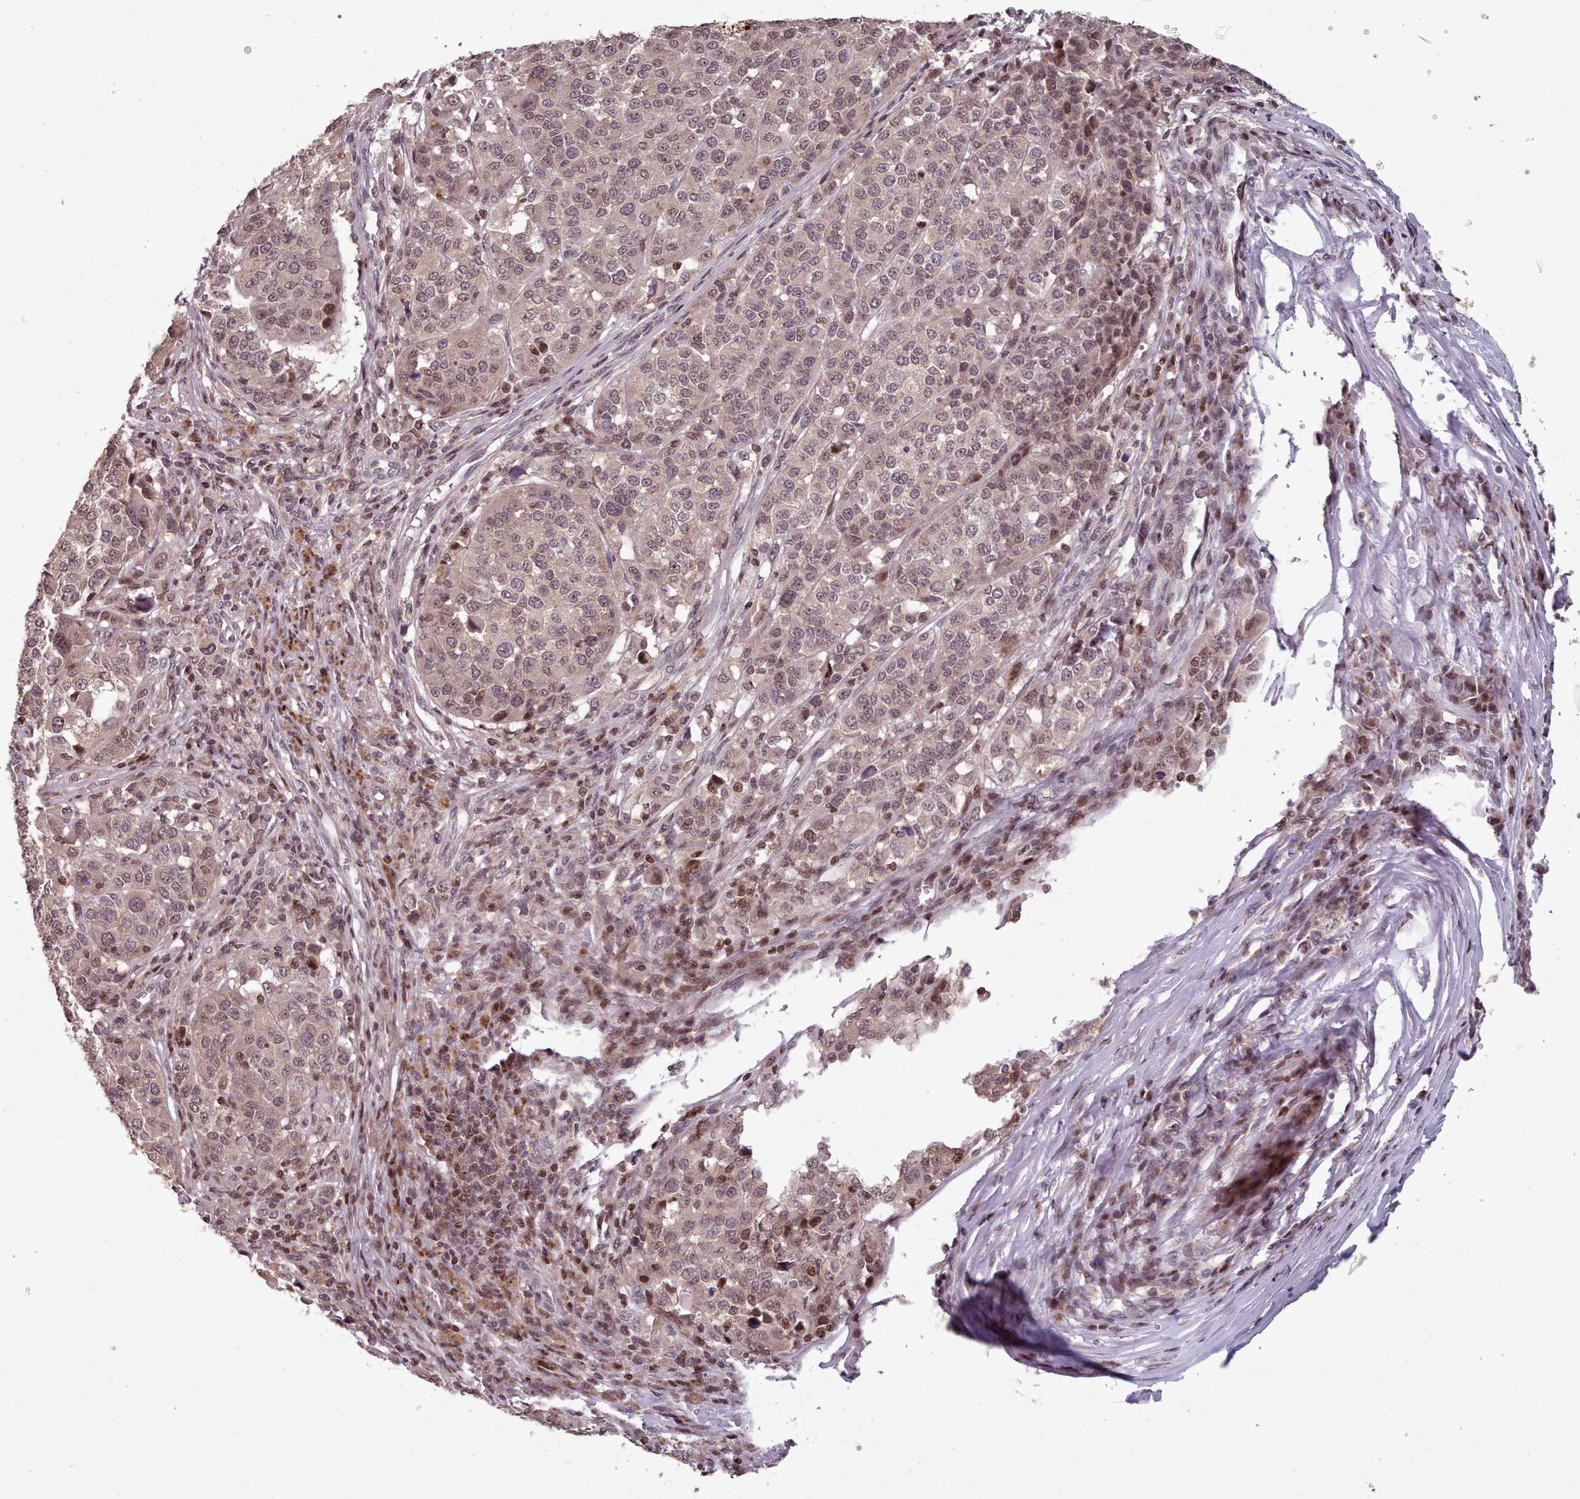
{"staining": {"intensity": "weak", "quantity": ">75%", "location": "nuclear"}, "tissue": "melanoma", "cell_type": "Tumor cells", "image_type": "cancer", "snomed": [{"axis": "morphology", "description": "Malignant melanoma, Metastatic site"}, {"axis": "topography", "description": "Lymph node"}], "caption": "This is an image of immunohistochemistry (IHC) staining of malignant melanoma (metastatic site), which shows weak positivity in the nuclear of tumor cells.", "gene": "ENSA", "patient": {"sex": "male", "age": 44}}